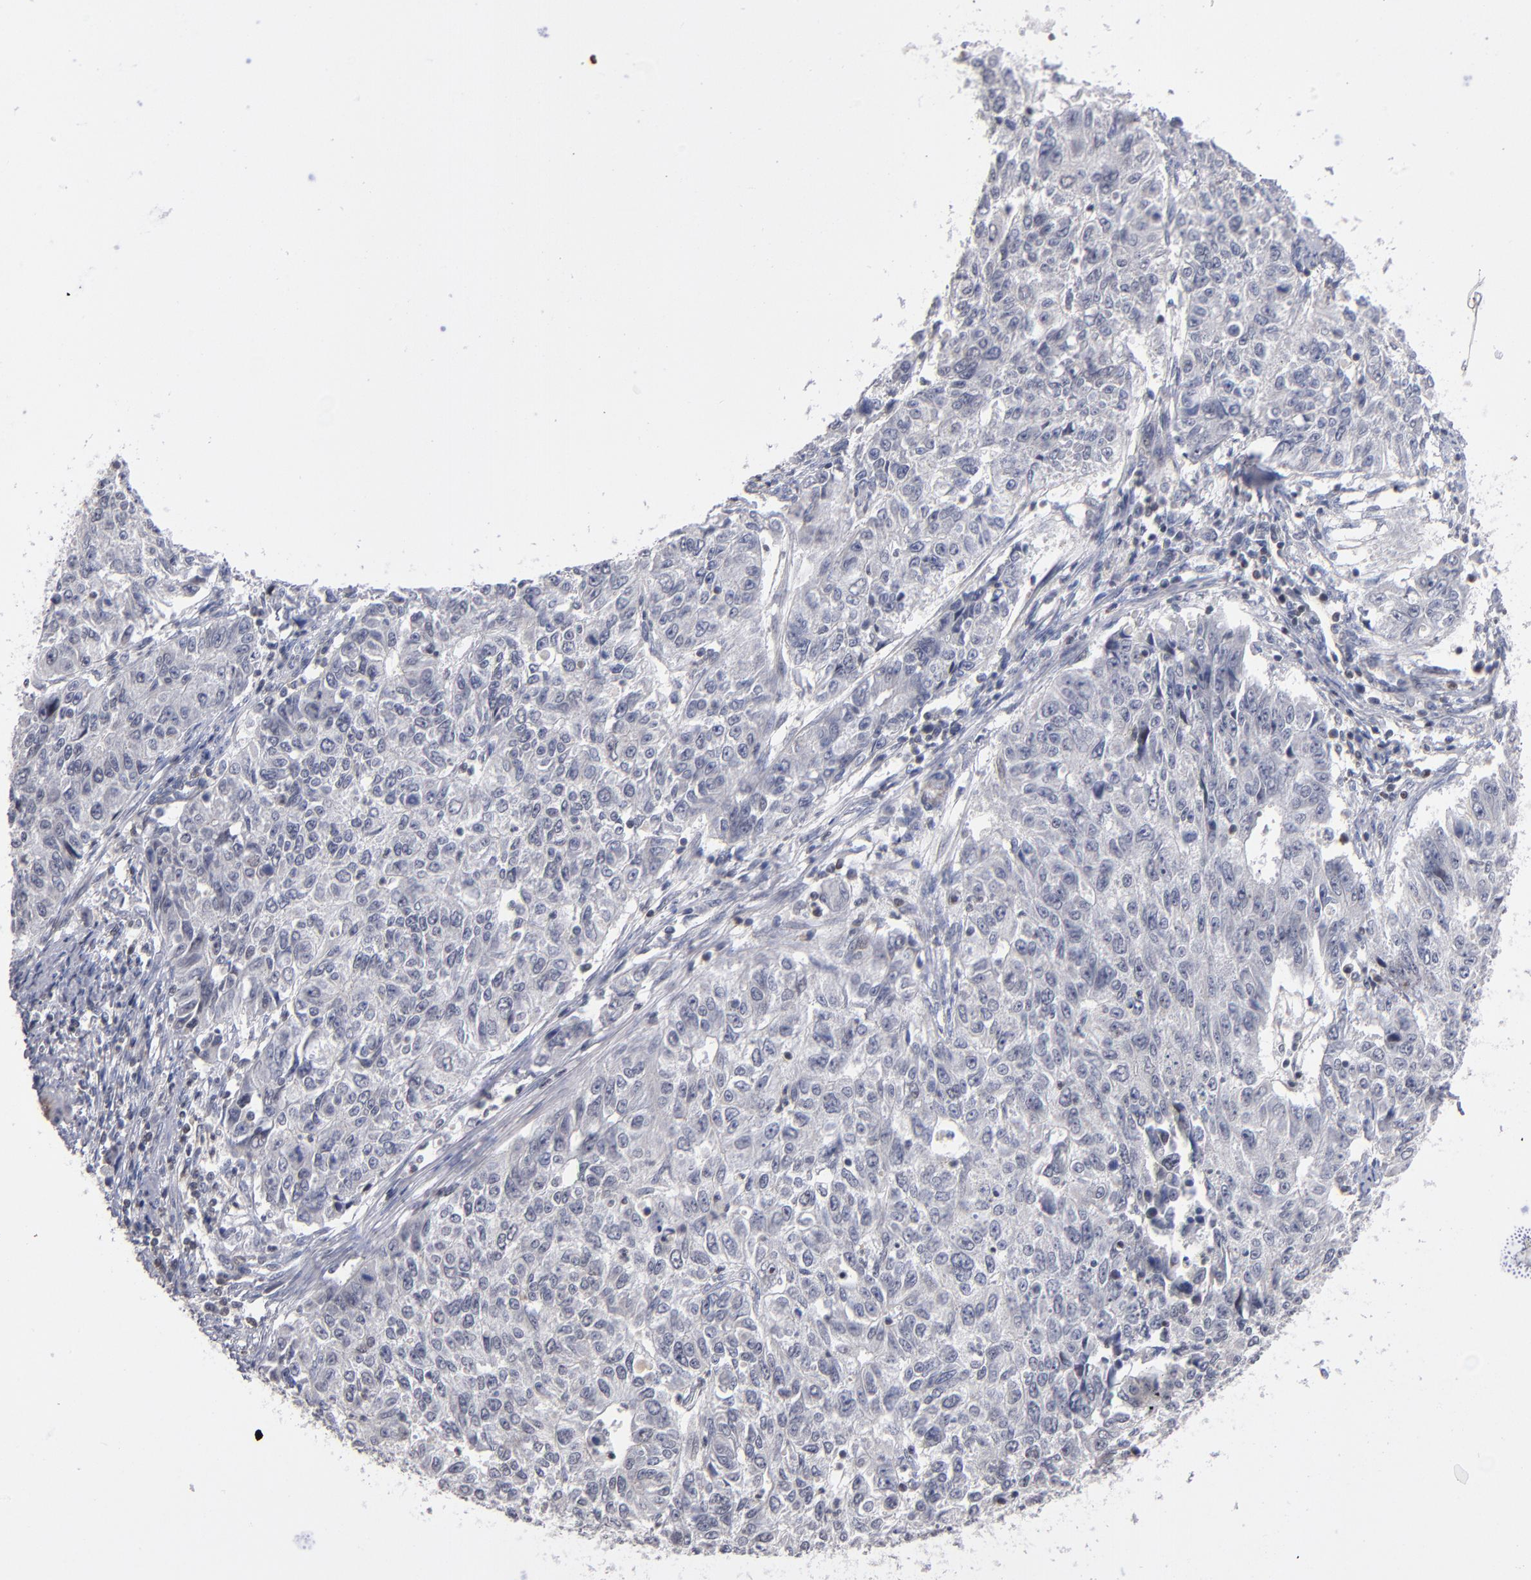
{"staining": {"intensity": "negative", "quantity": "none", "location": "none"}, "tissue": "endometrial cancer", "cell_type": "Tumor cells", "image_type": "cancer", "snomed": [{"axis": "morphology", "description": "Adenocarcinoma, NOS"}, {"axis": "topography", "description": "Endometrium"}], "caption": "Endometrial adenocarcinoma was stained to show a protein in brown. There is no significant positivity in tumor cells.", "gene": "ODF2", "patient": {"sex": "female", "age": 42}}